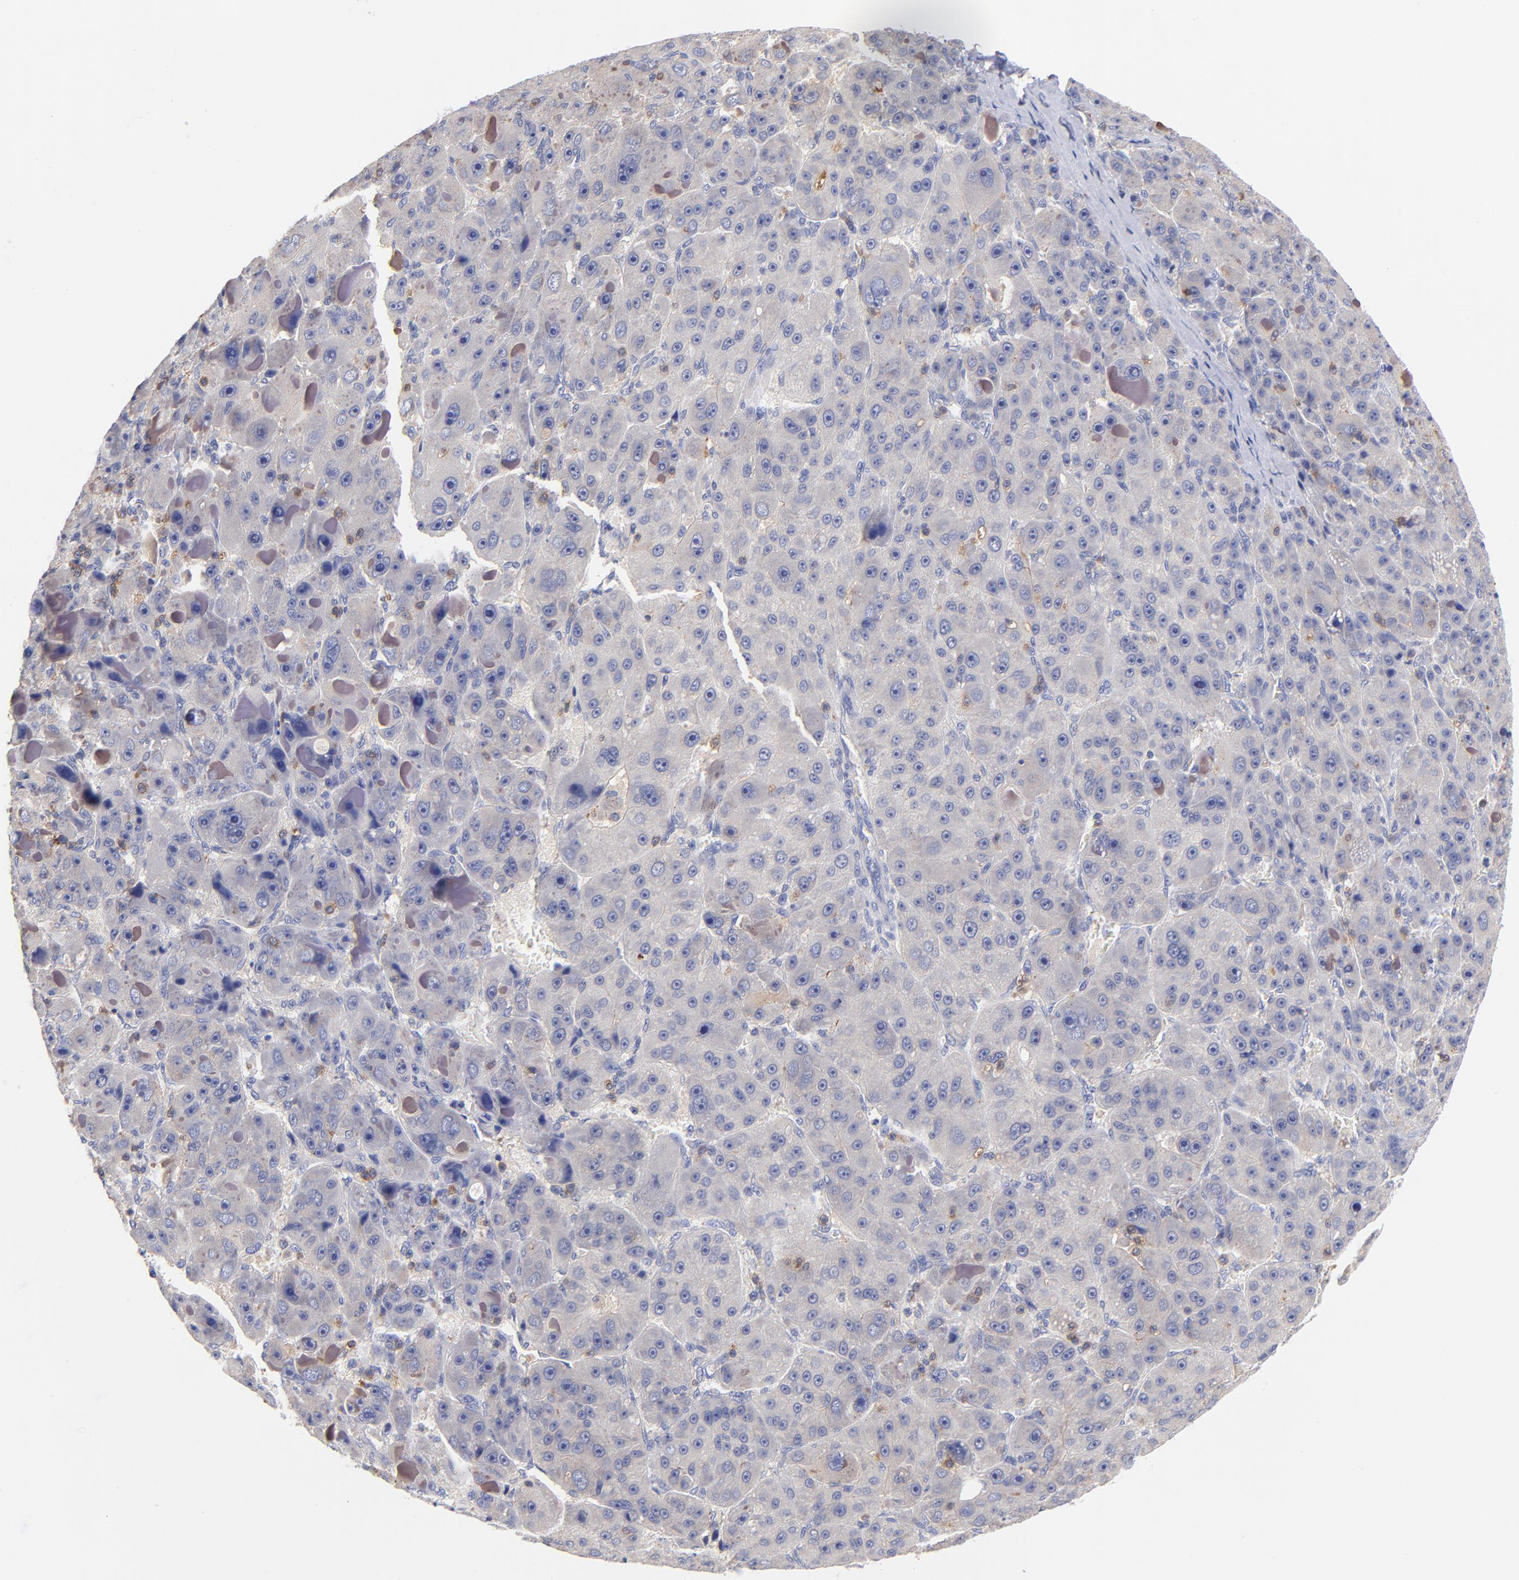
{"staining": {"intensity": "moderate", "quantity": "<25%", "location": "cytoplasmic/membranous"}, "tissue": "liver cancer", "cell_type": "Tumor cells", "image_type": "cancer", "snomed": [{"axis": "morphology", "description": "Carcinoma, Hepatocellular, NOS"}, {"axis": "topography", "description": "Liver"}], "caption": "Immunohistochemical staining of human liver cancer demonstrates low levels of moderate cytoplasmic/membranous staining in about <25% of tumor cells.", "gene": "KREMEN2", "patient": {"sex": "male", "age": 76}}